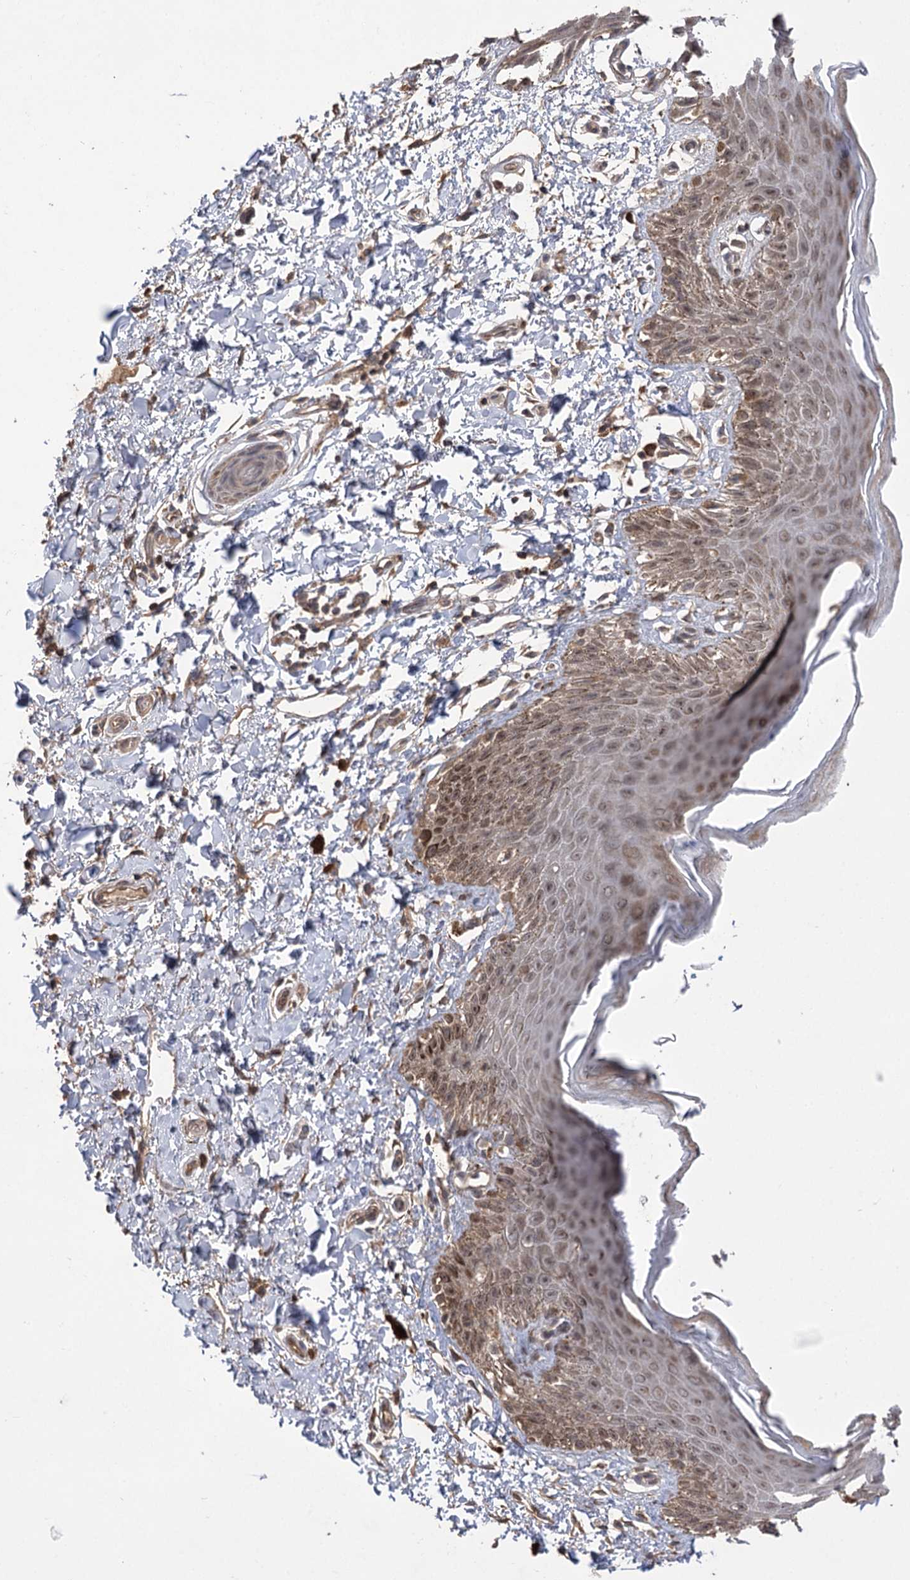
{"staining": {"intensity": "moderate", "quantity": "25%-75%", "location": "cytoplasmic/membranous,nuclear"}, "tissue": "skin", "cell_type": "Epidermal cells", "image_type": "normal", "snomed": [{"axis": "morphology", "description": "Normal tissue, NOS"}, {"axis": "topography", "description": "Anal"}], "caption": "Protein positivity by IHC exhibits moderate cytoplasmic/membranous,nuclear expression in approximately 25%-75% of epidermal cells in unremarkable skin. (DAB = brown stain, brightfield microscopy at high magnification).", "gene": "TENM2", "patient": {"sex": "male", "age": 44}}